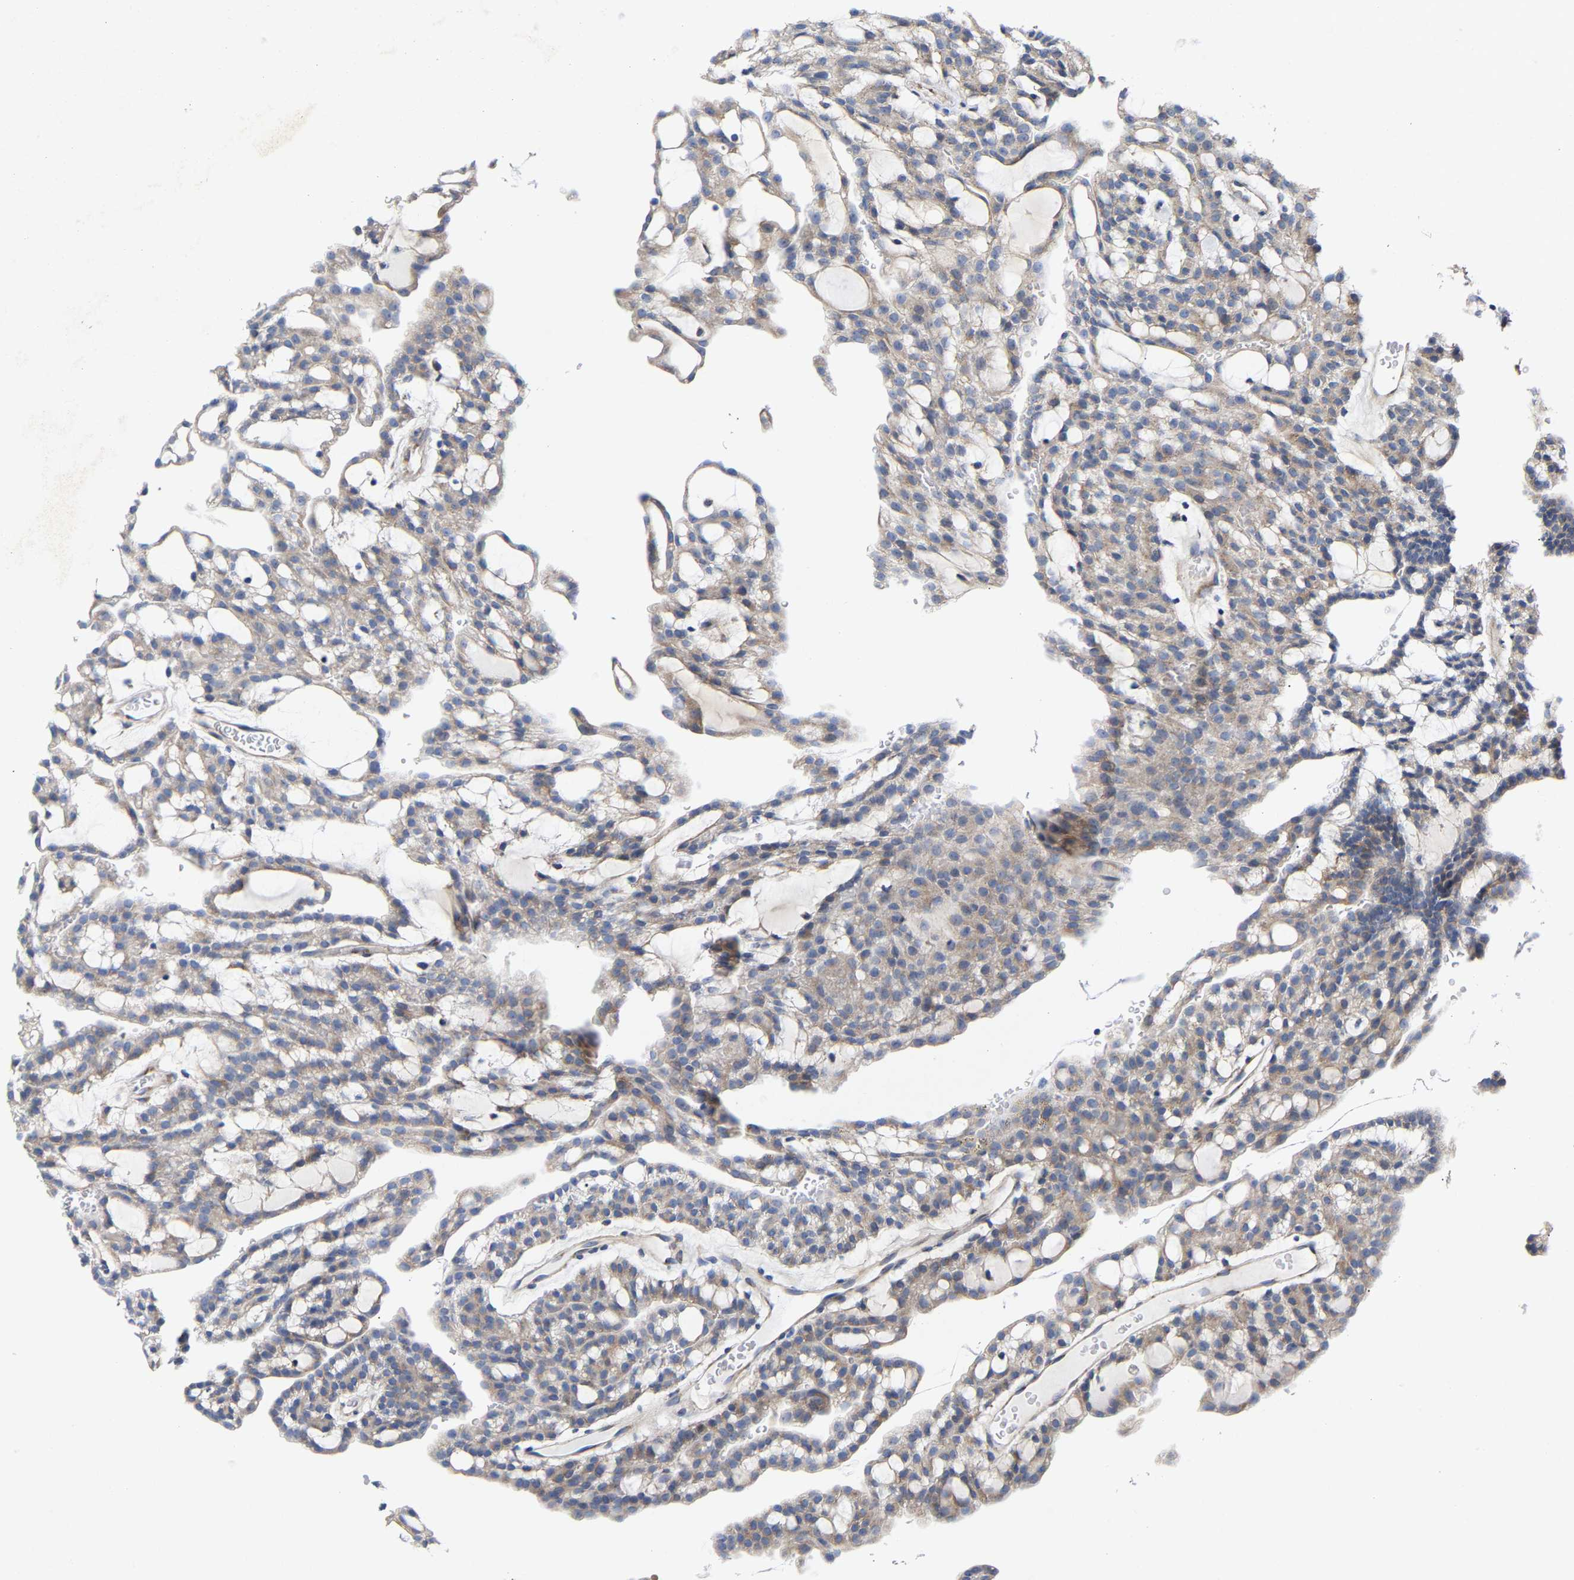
{"staining": {"intensity": "weak", "quantity": "25%-75%", "location": "cytoplasmic/membranous"}, "tissue": "renal cancer", "cell_type": "Tumor cells", "image_type": "cancer", "snomed": [{"axis": "morphology", "description": "Adenocarcinoma, NOS"}, {"axis": "topography", "description": "Kidney"}], "caption": "Protein expression analysis of renal adenocarcinoma exhibits weak cytoplasmic/membranous staining in approximately 25%-75% of tumor cells.", "gene": "PPP1R15A", "patient": {"sex": "male", "age": 63}}